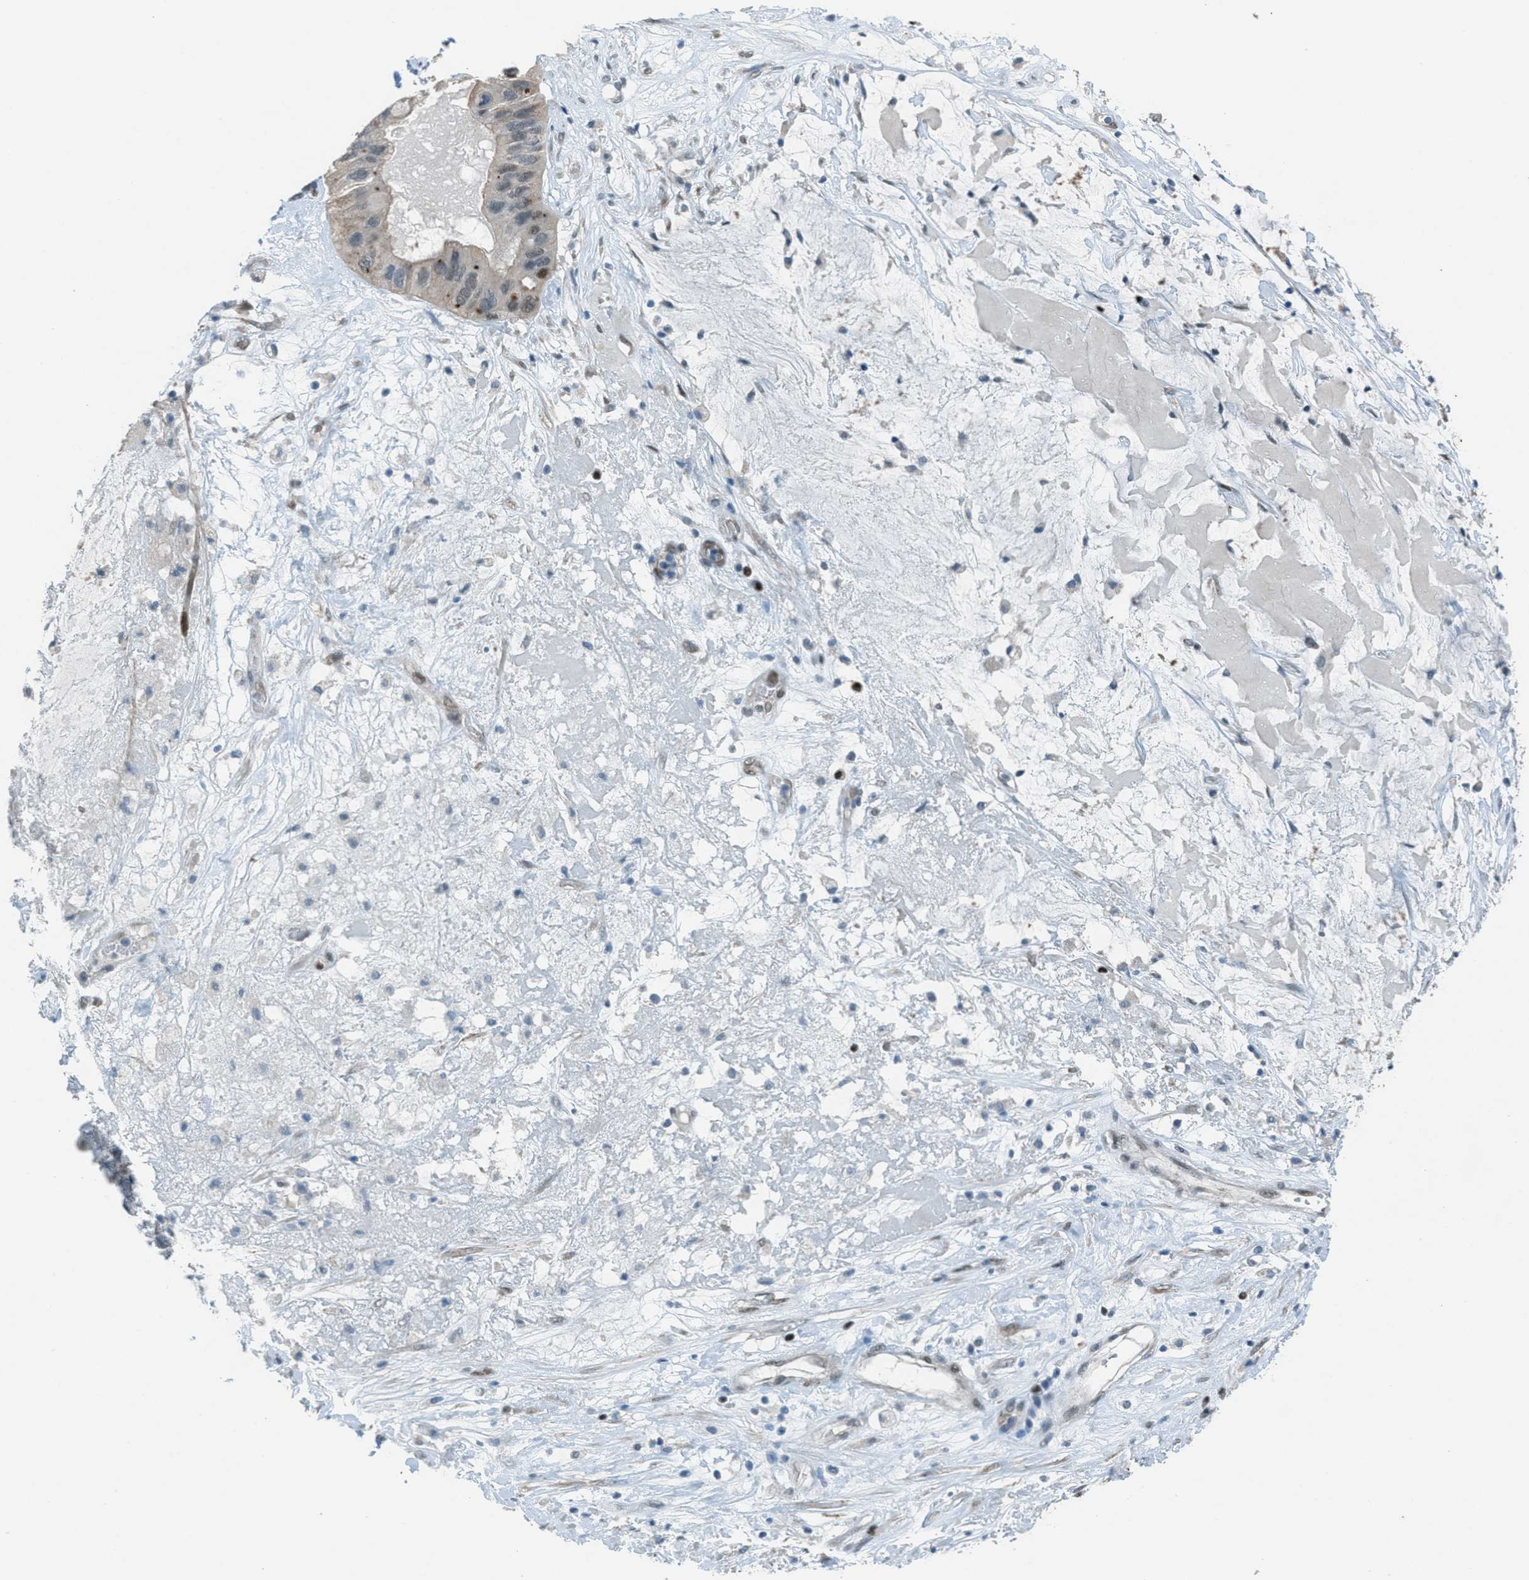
{"staining": {"intensity": "weak", "quantity": "25%-75%", "location": "cytoplasmic/membranous,nuclear"}, "tissue": "ovarian cancer", "cell_type": "Tumor cells", "image_type": "cancer", "snomed": [{"axis": "morphology", "description": "Cystadenocarcinoma, mucinous, NOS"}, {"axis": "topography", "description": "Ovary"}], "caption": "DAB (3,3'-diaminobenzidine) immunohistochemical staining of human ovarian cancer displays weak cytoplasmic/membranous and nuclear protein staining in about 25%-75% of tumor cells.", "gene": "TCF3", "patient": {"sex": "female", "age": 80}}